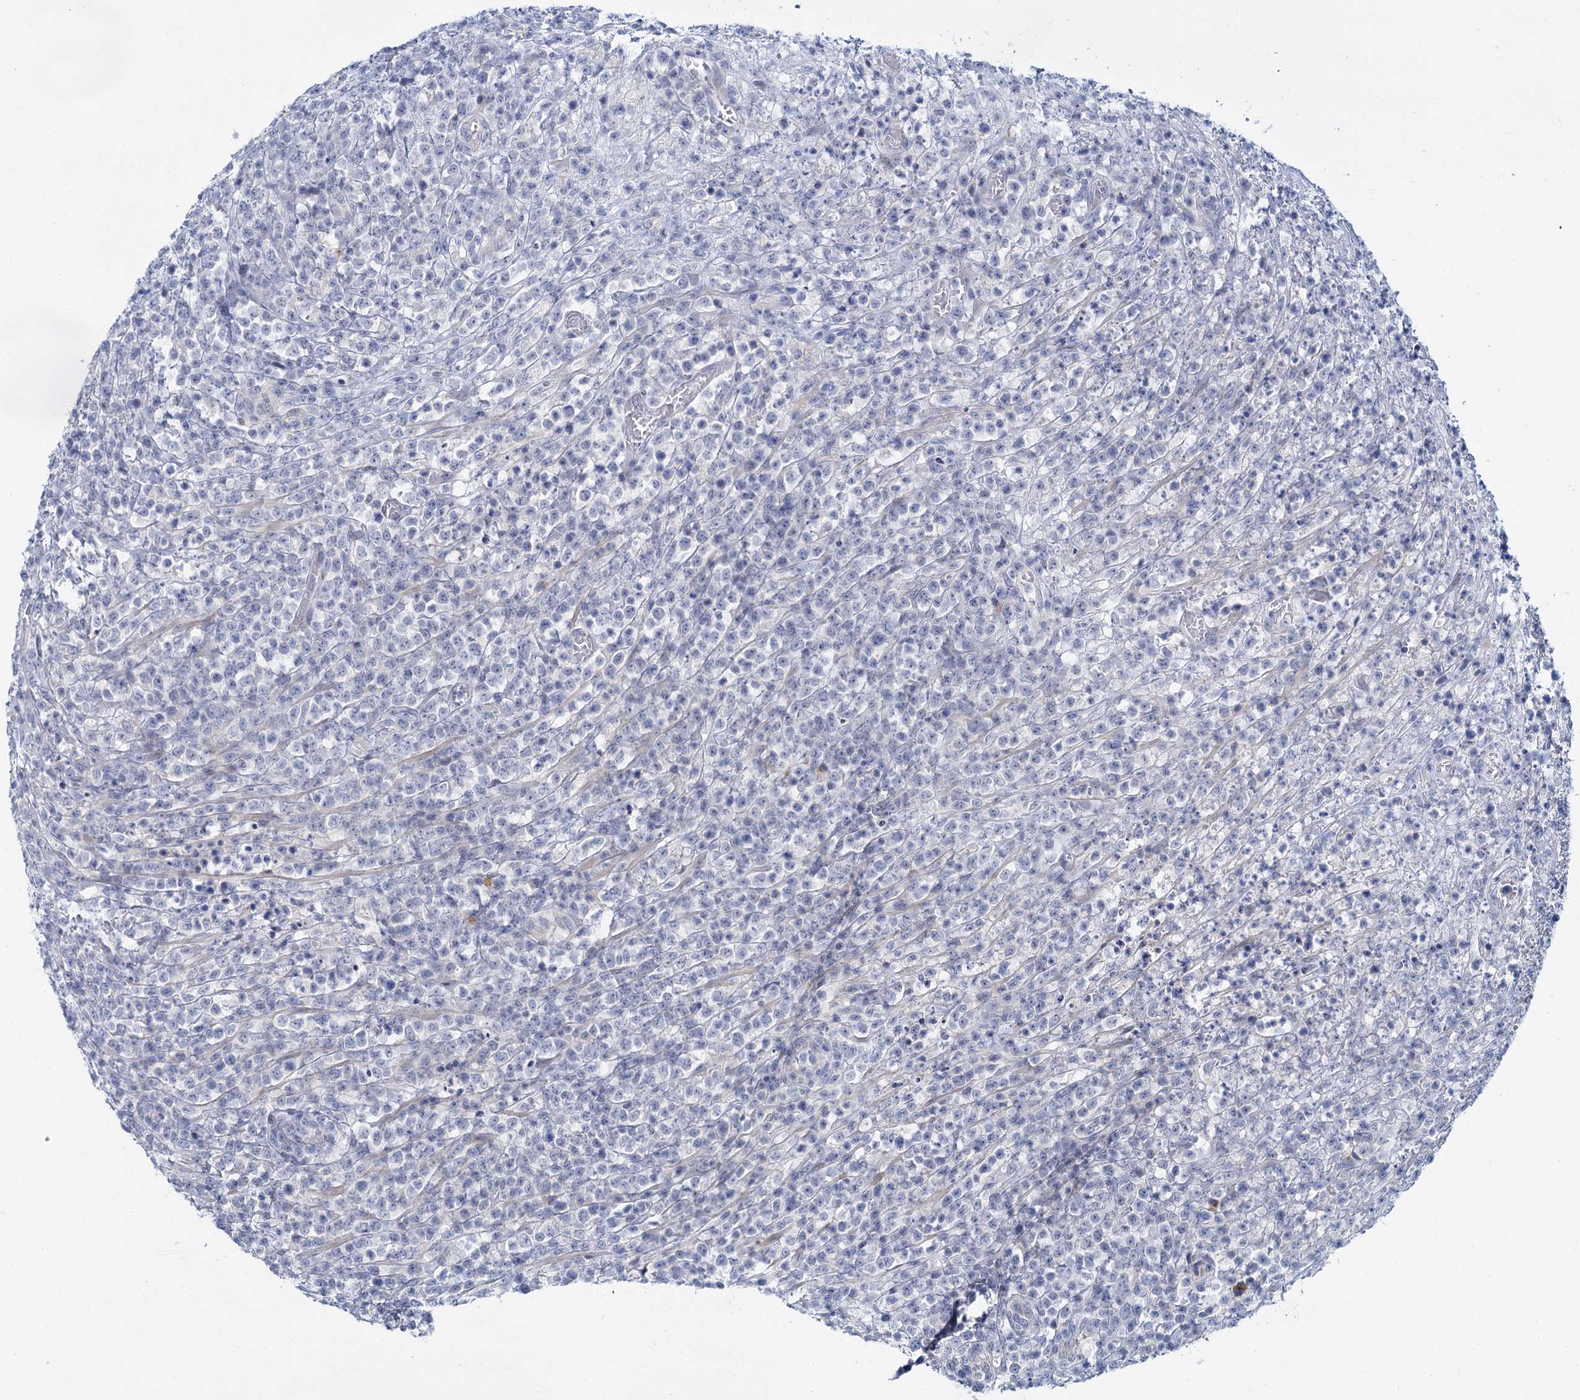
{"staining": {"intensity": "negative", "quantity": "none", "location": "none"}, "tissue": "lymphoma", "cell_type": "Tumor cells", "image_type": "cancer", "snomed": [{"axis": "morphology", "description": "Malignant lymphoma, non-Hodgkin's type, High grade"}, {"axis": "topography", "description": "Colon"}], "caption": "Tumor cells are negative for brown protein staining in lymphoma.", "gene": "ACRBP", "patient": {"sex": "female", "age": 53}}